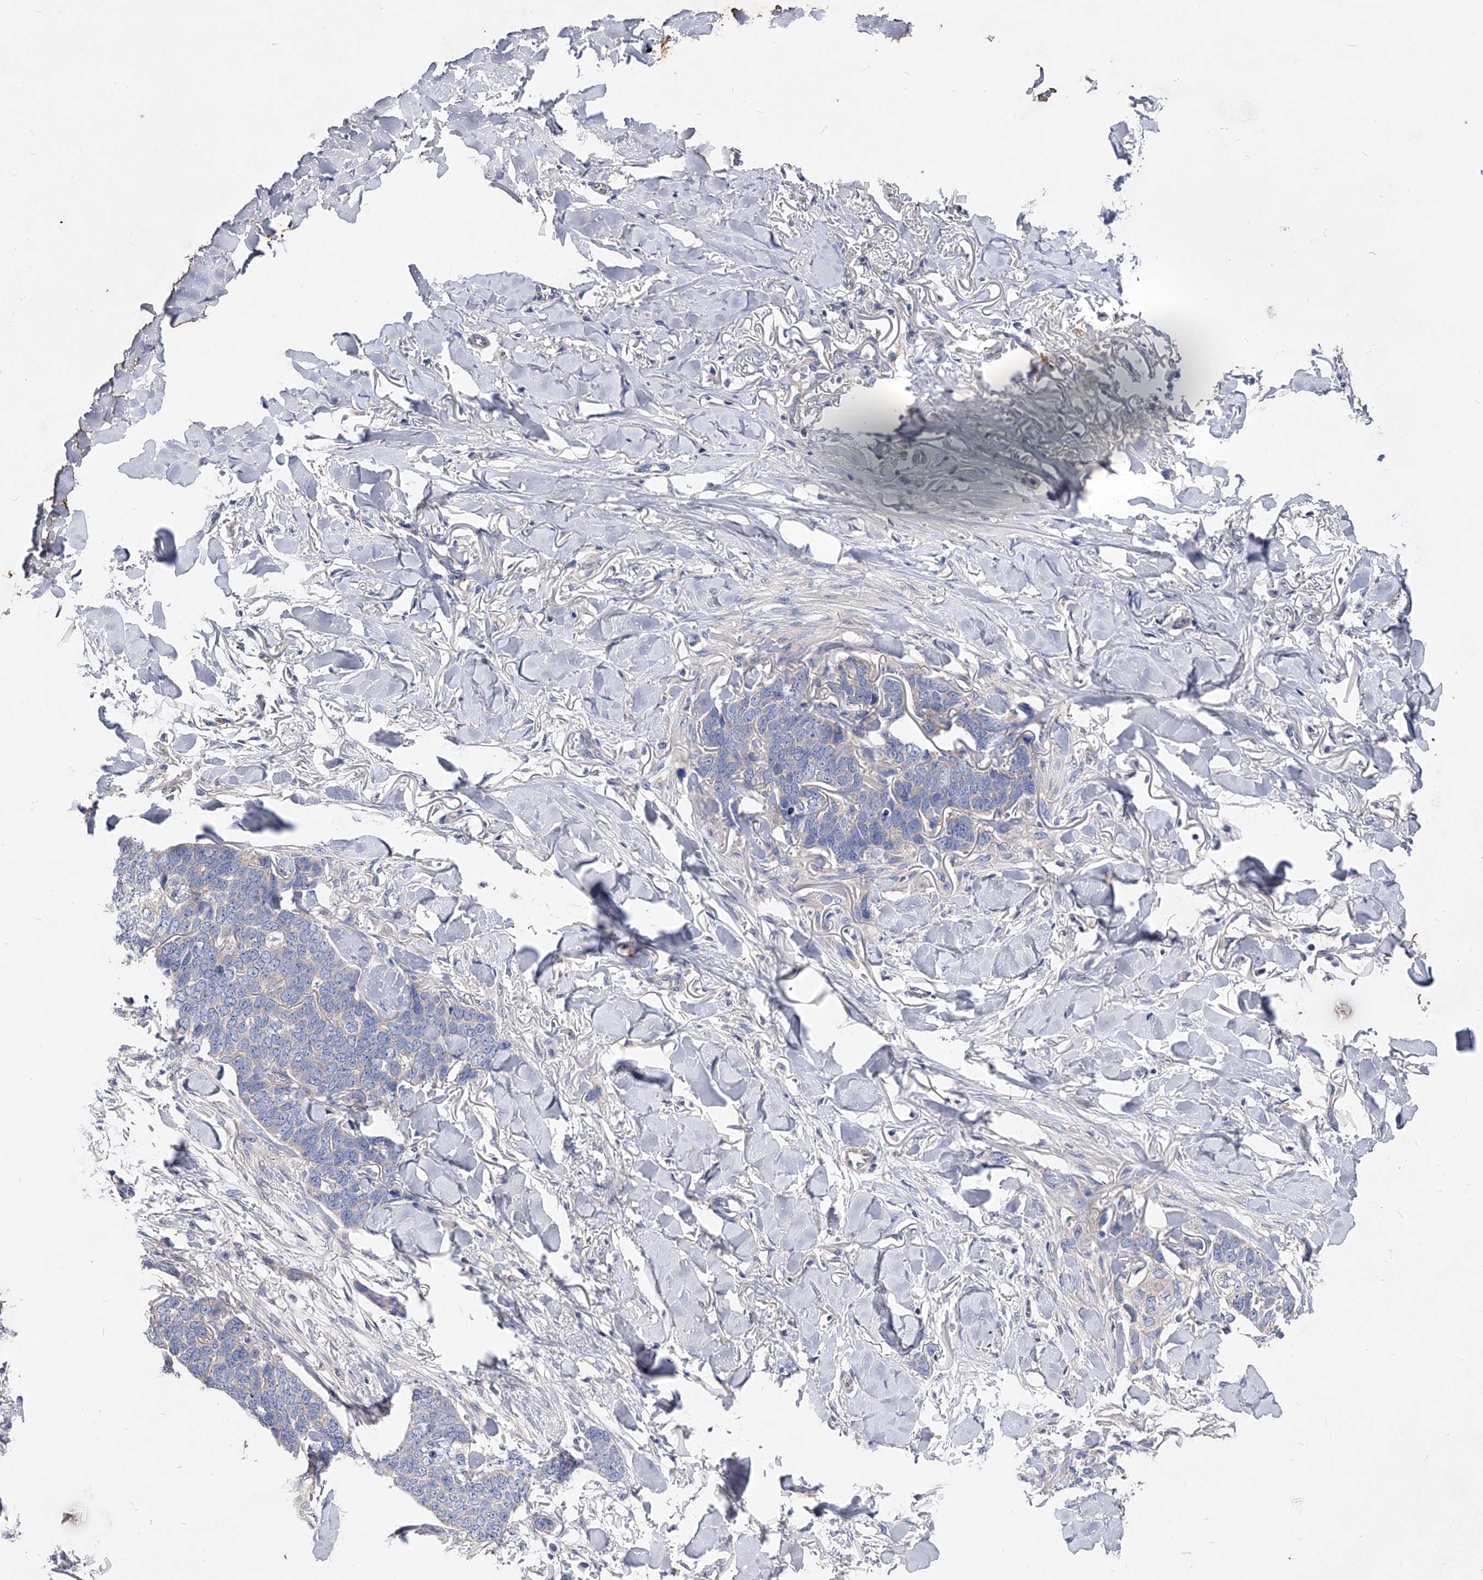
{"staining": {"intensity": "negative", "quantity": "none", "location": "none"}, "tissue": "skin cancer", "cell_type": "Tumor cells", "image_type": "cancer", "snomed": [{"axis": "morphology", "description": "Normal tissue, NOS"}, {"axis": "morphology", "description": "Basal cell carcinoma"}, {"axis": "topography", "description": "Skin"}], "caption": "Tumor cells are negative for protein expression in human skin basal cell carcinoma.", "gene": "PPP5C", "patient": {"sex": "male", "age": 77}}